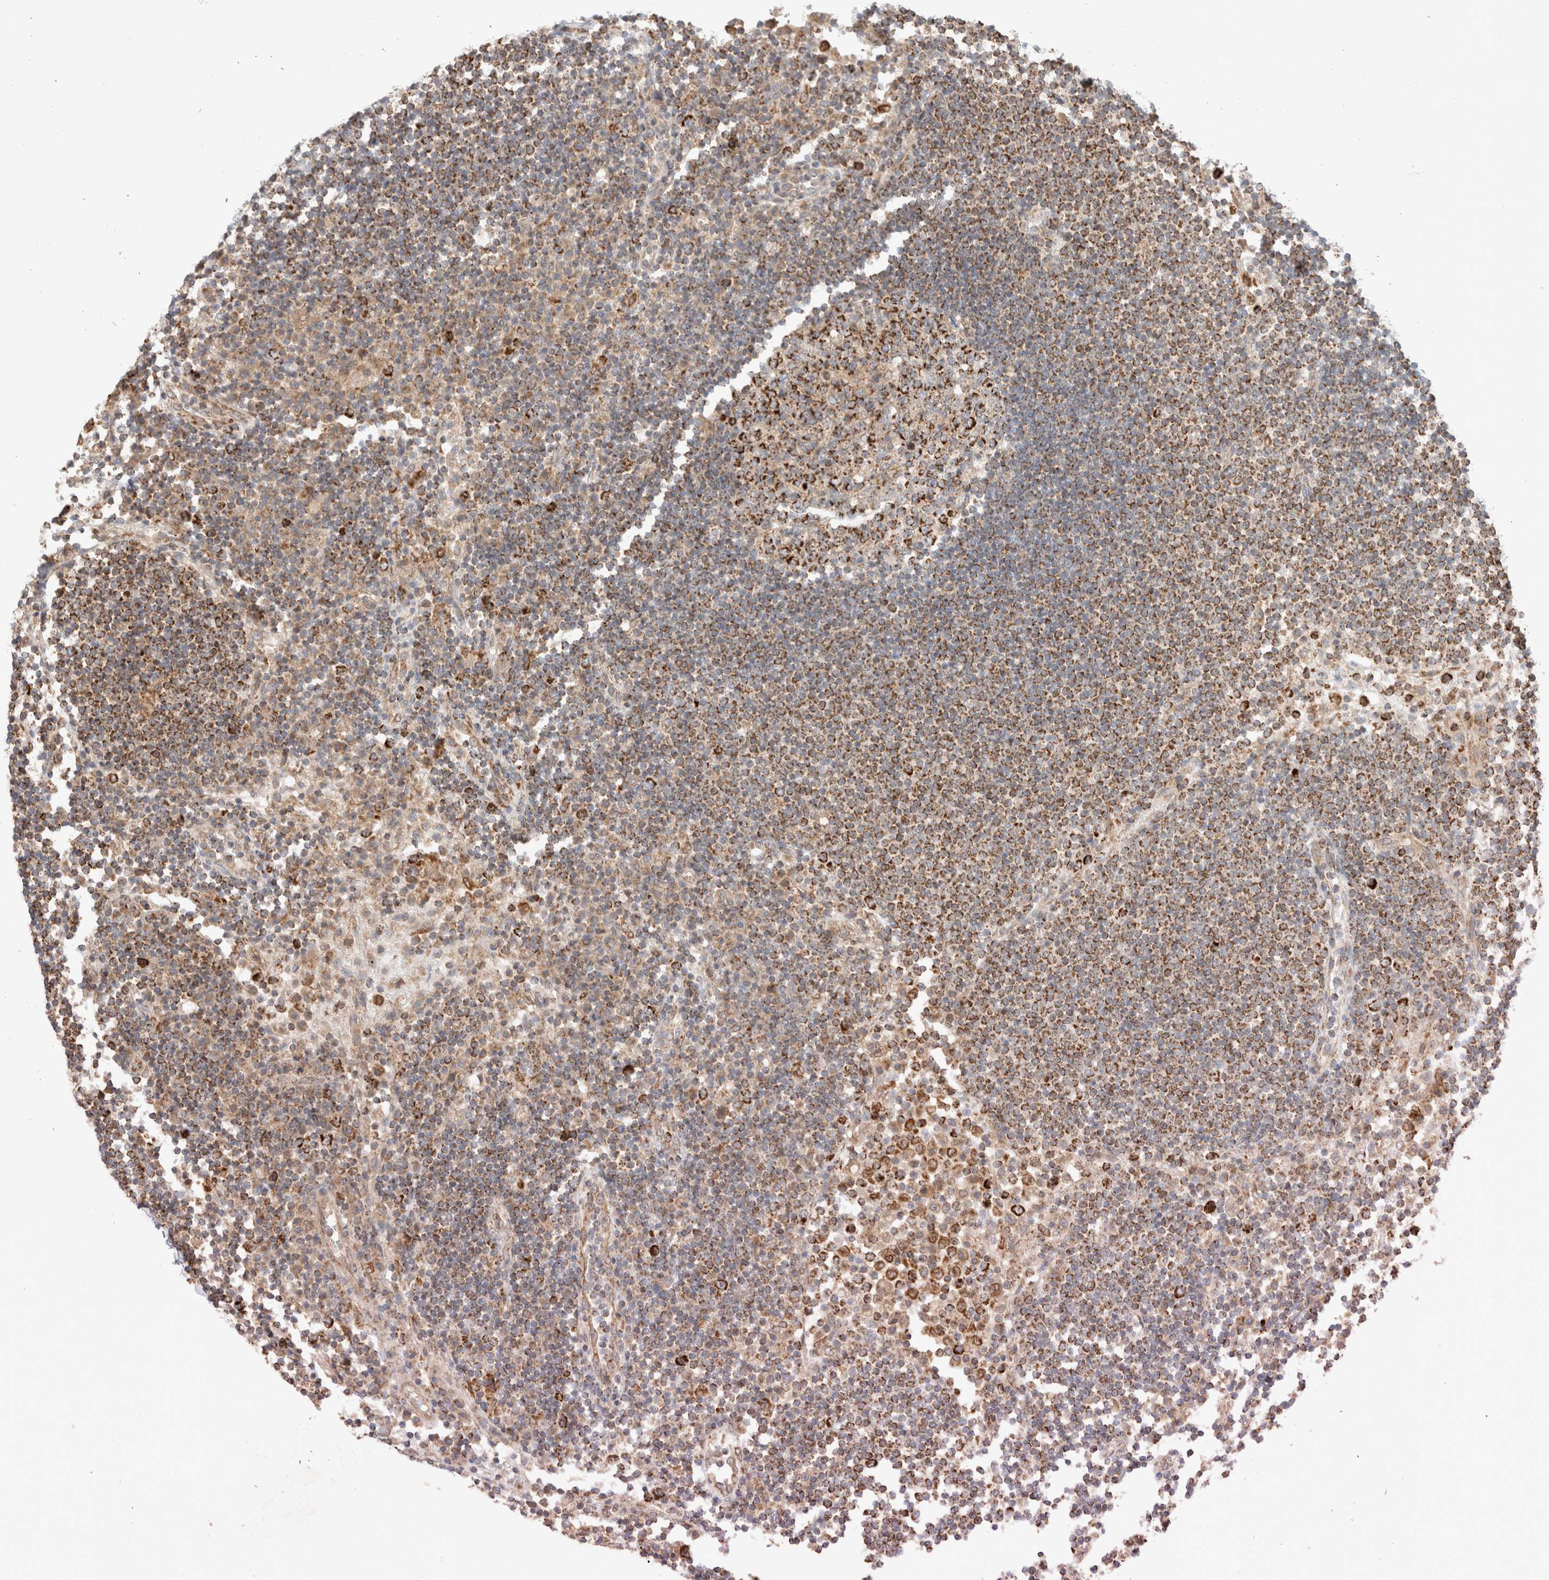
{"staining": {"intensity": "strong", "quantity": ">75%", "location": "cytoplasmic/membranous"}, "tissue": "lymph node", "cell_type": "Germinal center cells", "image_type": "normal", "snomed": [{"axis": "morphology", "description": "Normal tissue, NOS"}, {"axis": "topography", "description": "Lymph node"}], "caption": "Immunohistochemical staining of normal lymph node shows strong cytoplasmic/membranous protein staining in about >75% of germinal center cells. (DAB IHC, brown staining for protein, blue staining for nuclei).", "gene": "MRM3", "patient": {"sex": "female", "age": 53}}